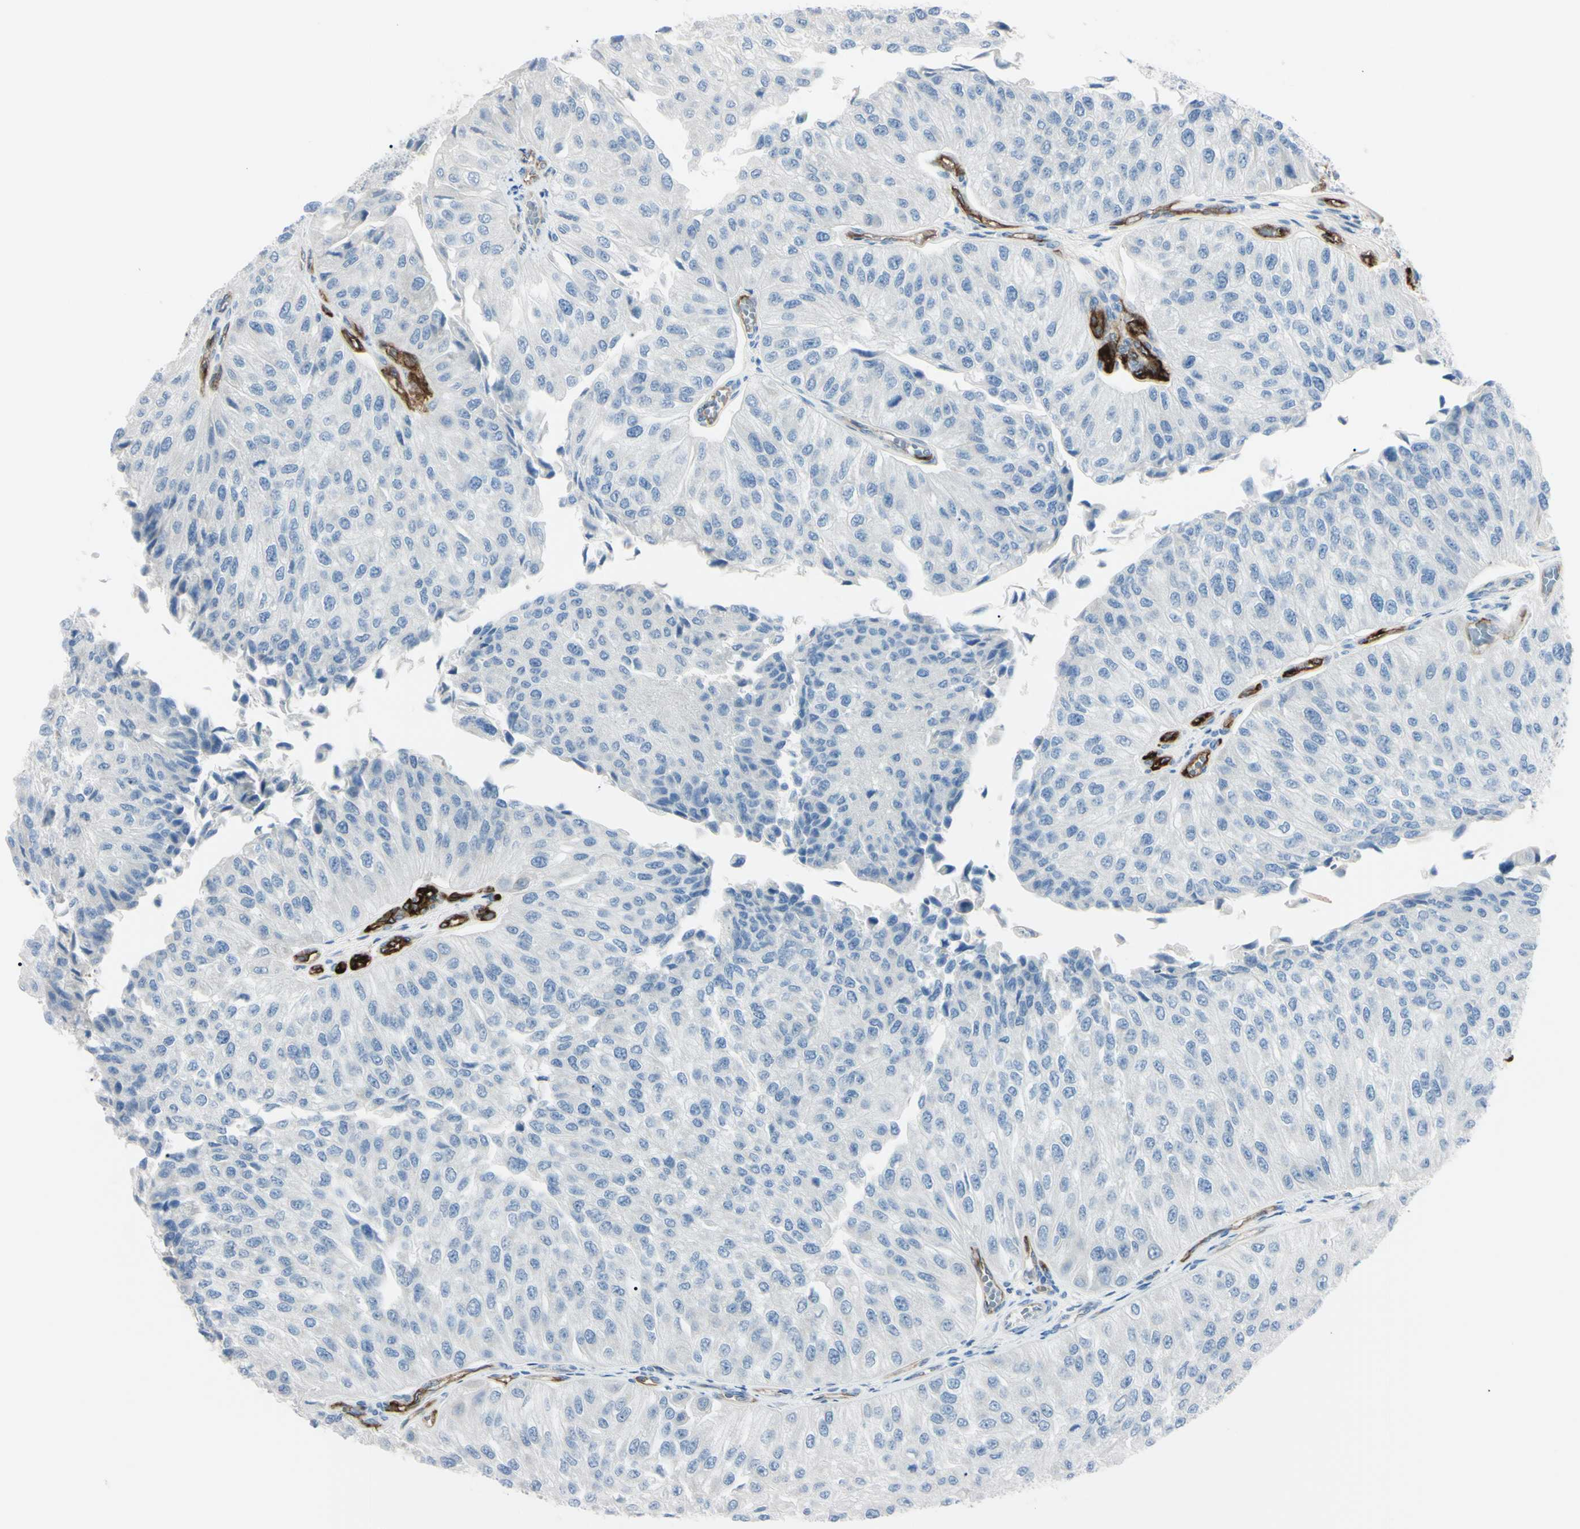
{"staining": {"intensity": "negative", "quantity": "none", "location": "none"}, "tissue": "urothelial cancer", "cell_type": "Tumor cells", "image_type": "cancer", "snomed": [{"axis": "morphology", "description": "Urothelial carcinoma, High grade"}, {"axis": "topography", "description": "Kidney"}, {"axis": "topography", "description": "Urinary bladder"}], "caption": "High magnification brightfield microscopy of urothelial carcinoma (high-grade) stained with DAB (brown) and counterstained with hematoxylin (blue): tumor cells show no significant staining.", "gene": "FOLH1", "patient": {"sex": "male", "age": 77}}